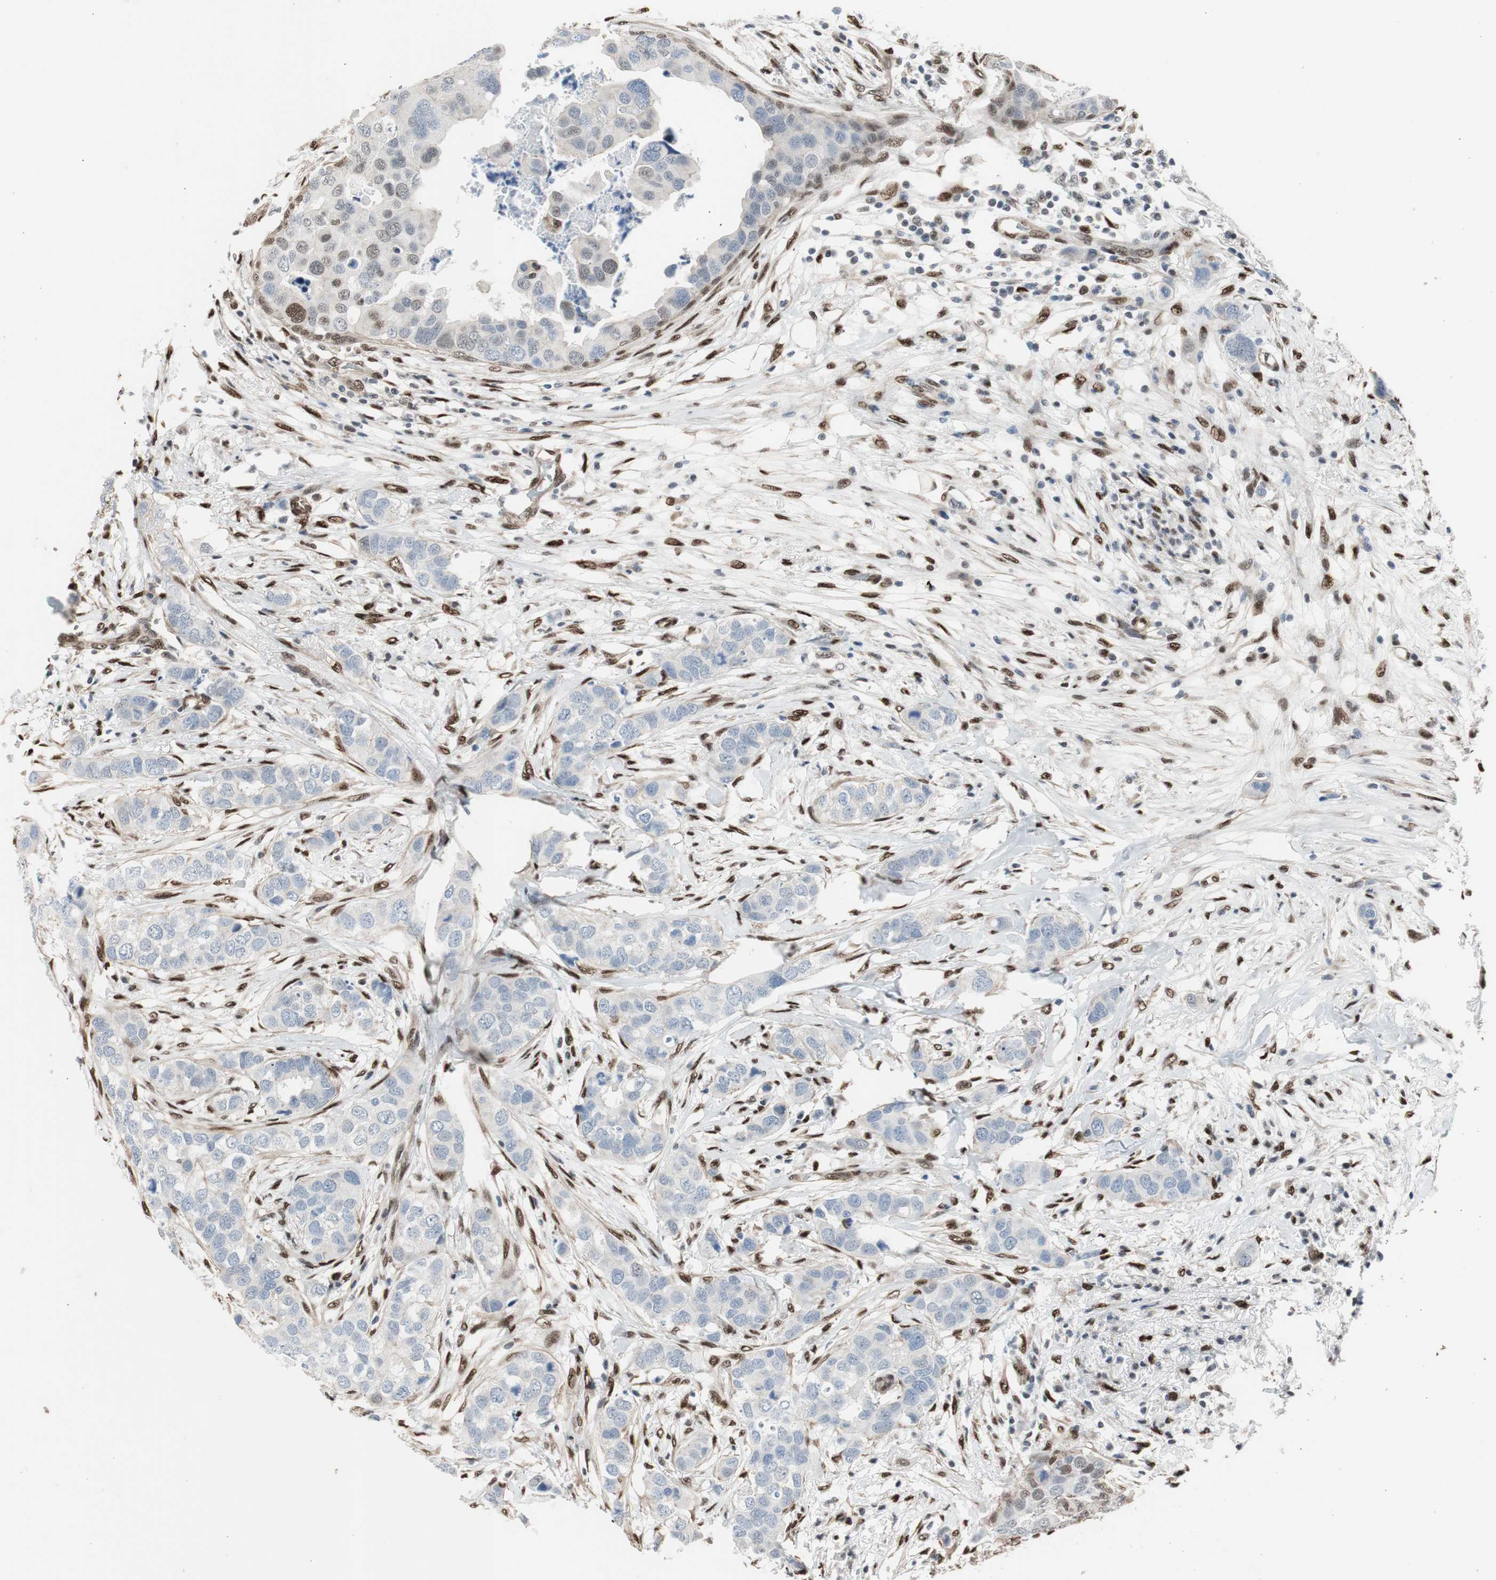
{"staining": {"intensity": "negative", "quantity": "none", "location": "none"}, "tissue": "breast cancer", "cell_type": "Tumor cells", "image_type": "cancer", "snomed": [{"axis": "morphology", "description": "Duct carcinoma"}, {"axis": "topography", "description": "Breast"}], "caption": "A high-resolution histopathology image shows immunohistochemistry (IHC) staining of breast cancer (infiltrating ductal carcinoma), which displays no significant positivity in tumor cells. Nuclei are stained in blue.", "gene": "PML", "patient": {"sex": "female", "age": 50}}